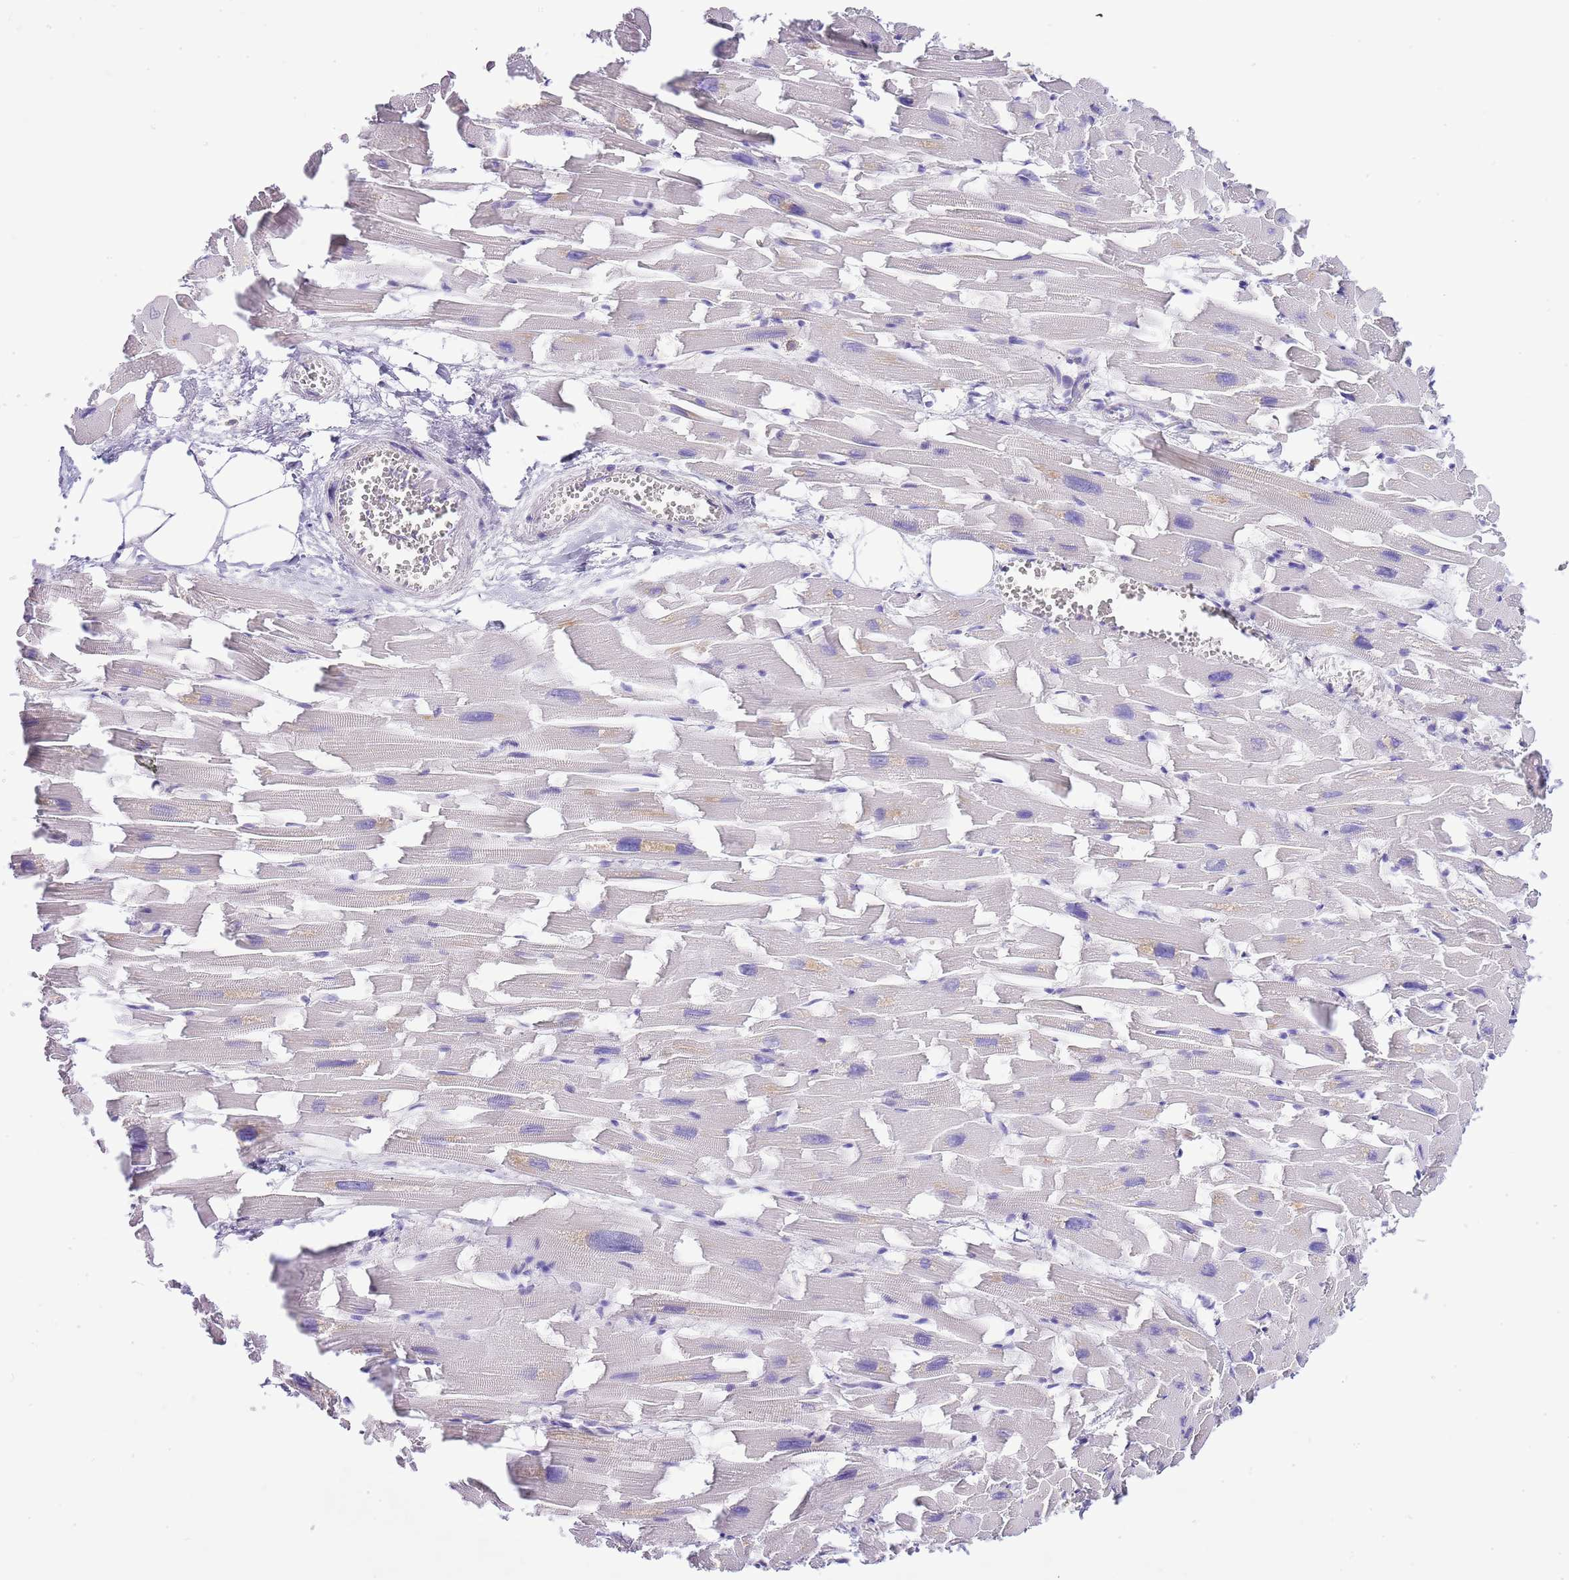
{"staining": {"intensity": "negative", "quantity": "none", "location": "none"}, "tissue": "heart muscle", "cell_type": "Cardiomyocytes", "image_type": "normal", "snomed": [{"axis": "morphology", "description": "Normal tissue, NOS"}, {"axis": "topography", "description": "Heart"}], "caption": "Heart muscle stained for a protein using immunohistochemistry (IHC) exhibits no expression cardiomyocytes.", "gene": "RFK", "patient": {"sex": "female", "age": 64}}